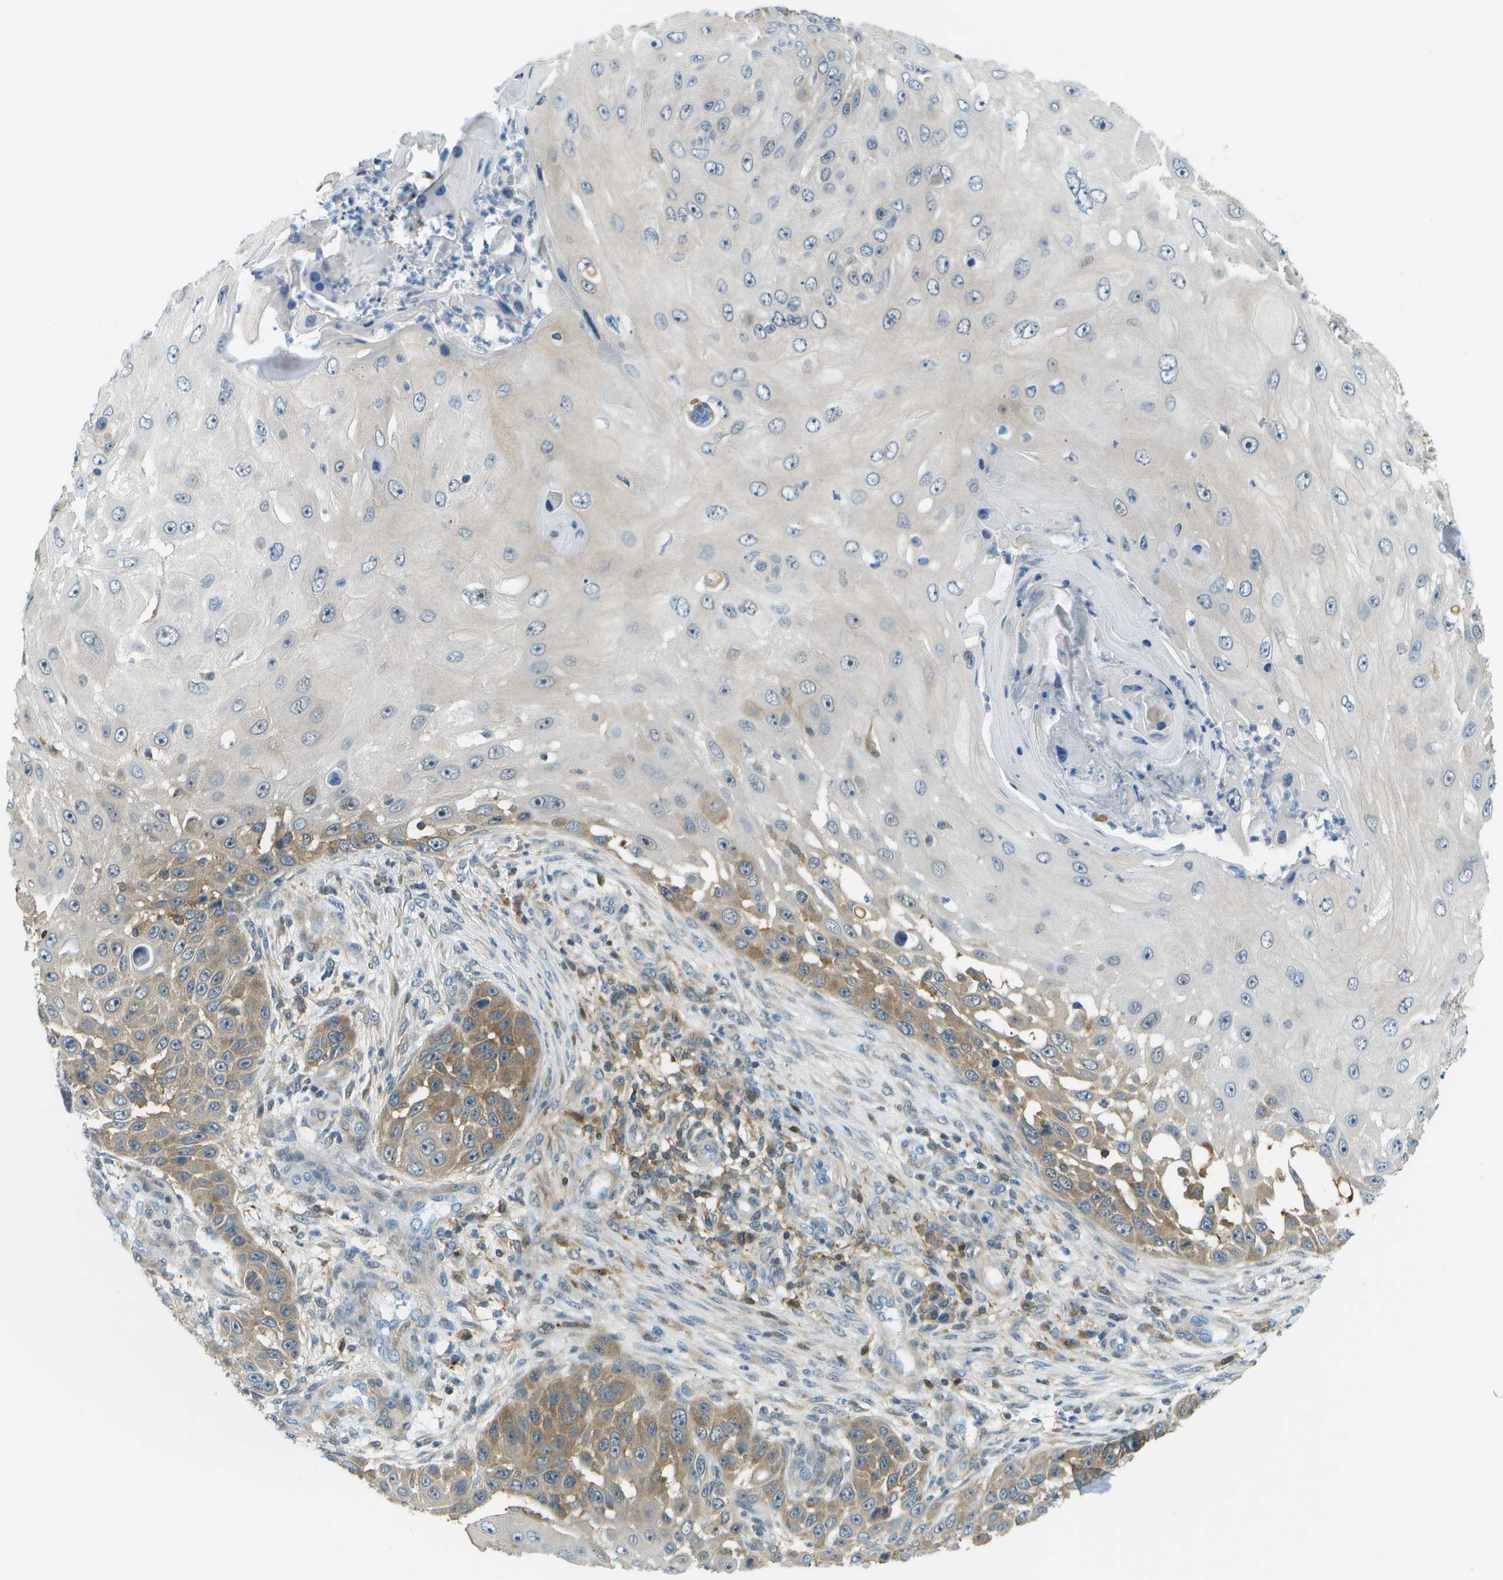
{"staining": {"intensity": "moderate", "quantity": "<25%", "location": "cytoplasmic/membranous"}, "tissue": "skin cancer", "cell_type": "Tumor cells", "image_type": "cancer", "snomed": [{"axis": "morphology", "description": "Squamous cell carcinoma, NOS"}, {"axis": "topography", "description": "Skin"}], "caption": "Immunohistochemistry photomicrograph of neoplastic tissue: skin cancer (squamous cell carcinoma) stained using IHC reveals low levels of moderate protein expression localized specifically in the cytoplasmic/membranous of tumor cells, appearing as a cytoplasmic/membranous brown color.", "gene": "CDH23", "patient": {"sex": "female", "age": 44}}